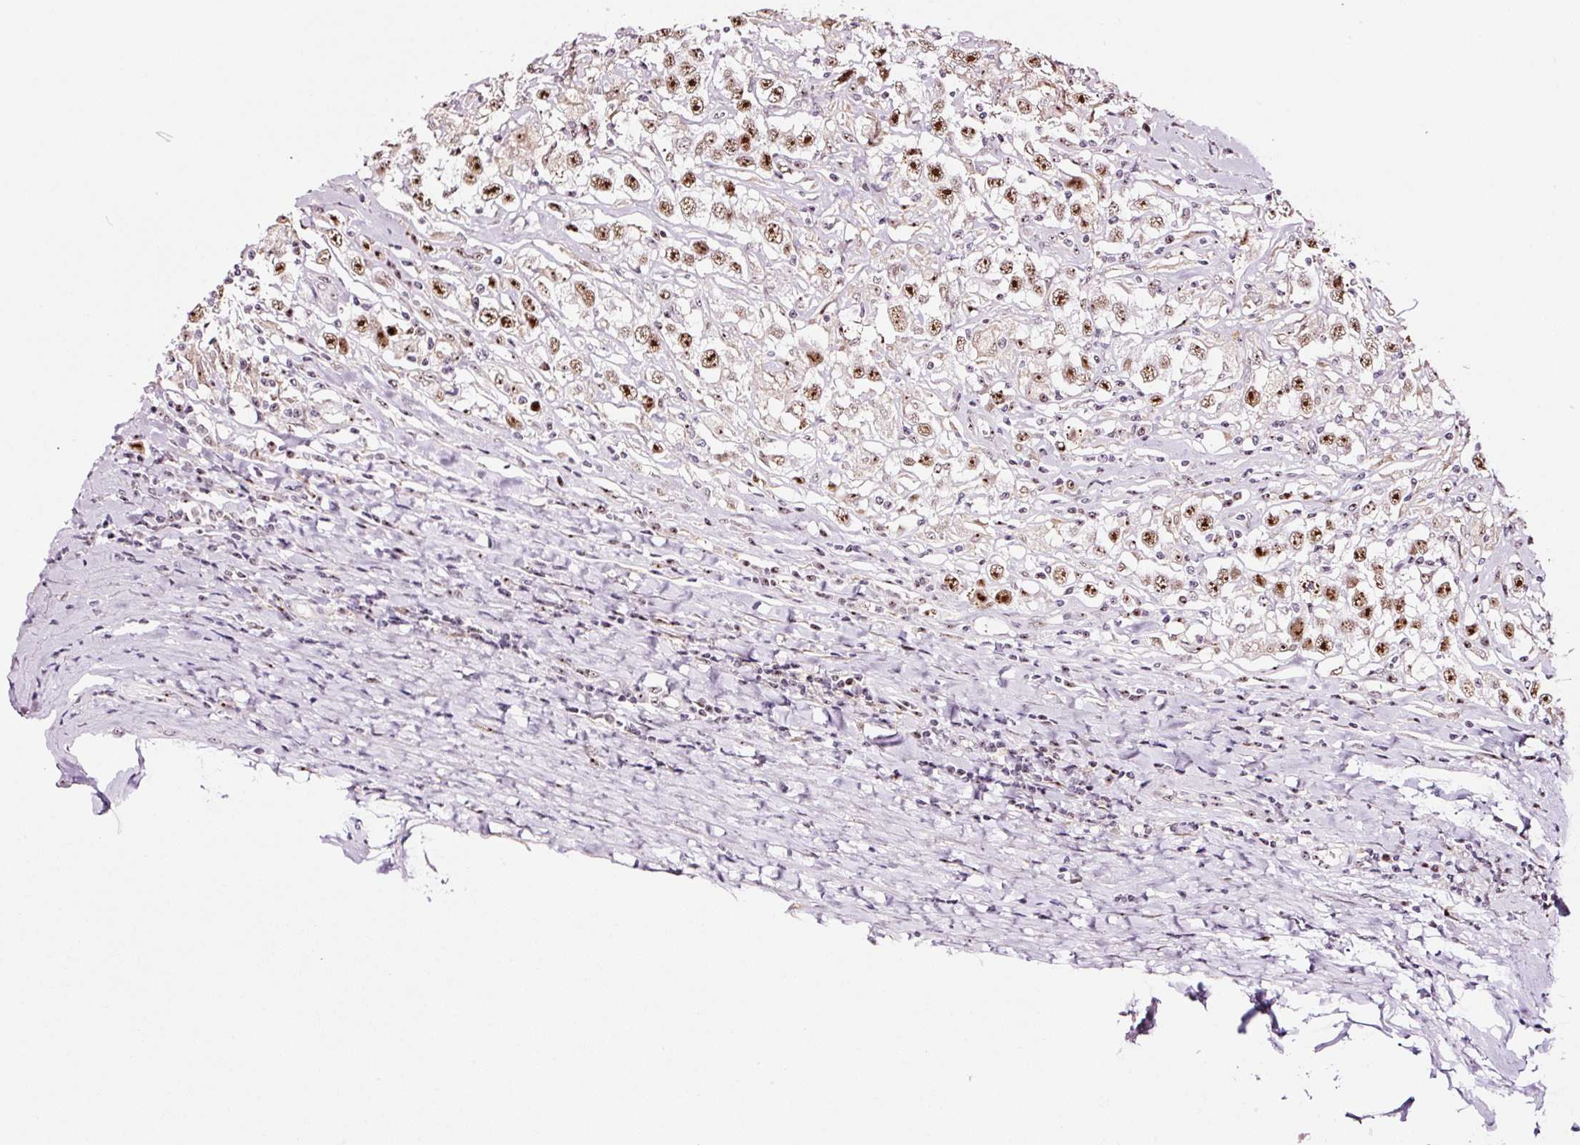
{"staining": {"intensity": "moderate", "quantity": ">75%", "location": "nuclear"}, "tissue": "testis cancer", "cell_type": "Tumor cells", "image_type": "cancer", "snomed": [{"axis": "morphology", "description": "Seminoma, NOS"}, {"axis": "topography", "description": "Testis"}], "caption": "Moderate nuclear staining for a protein is seen in approximately >75% of tumor cells of testis seminoma using immunohistochemistry.", "gene": "GNL3", "patient": {"sex": "male", "age": 41}}